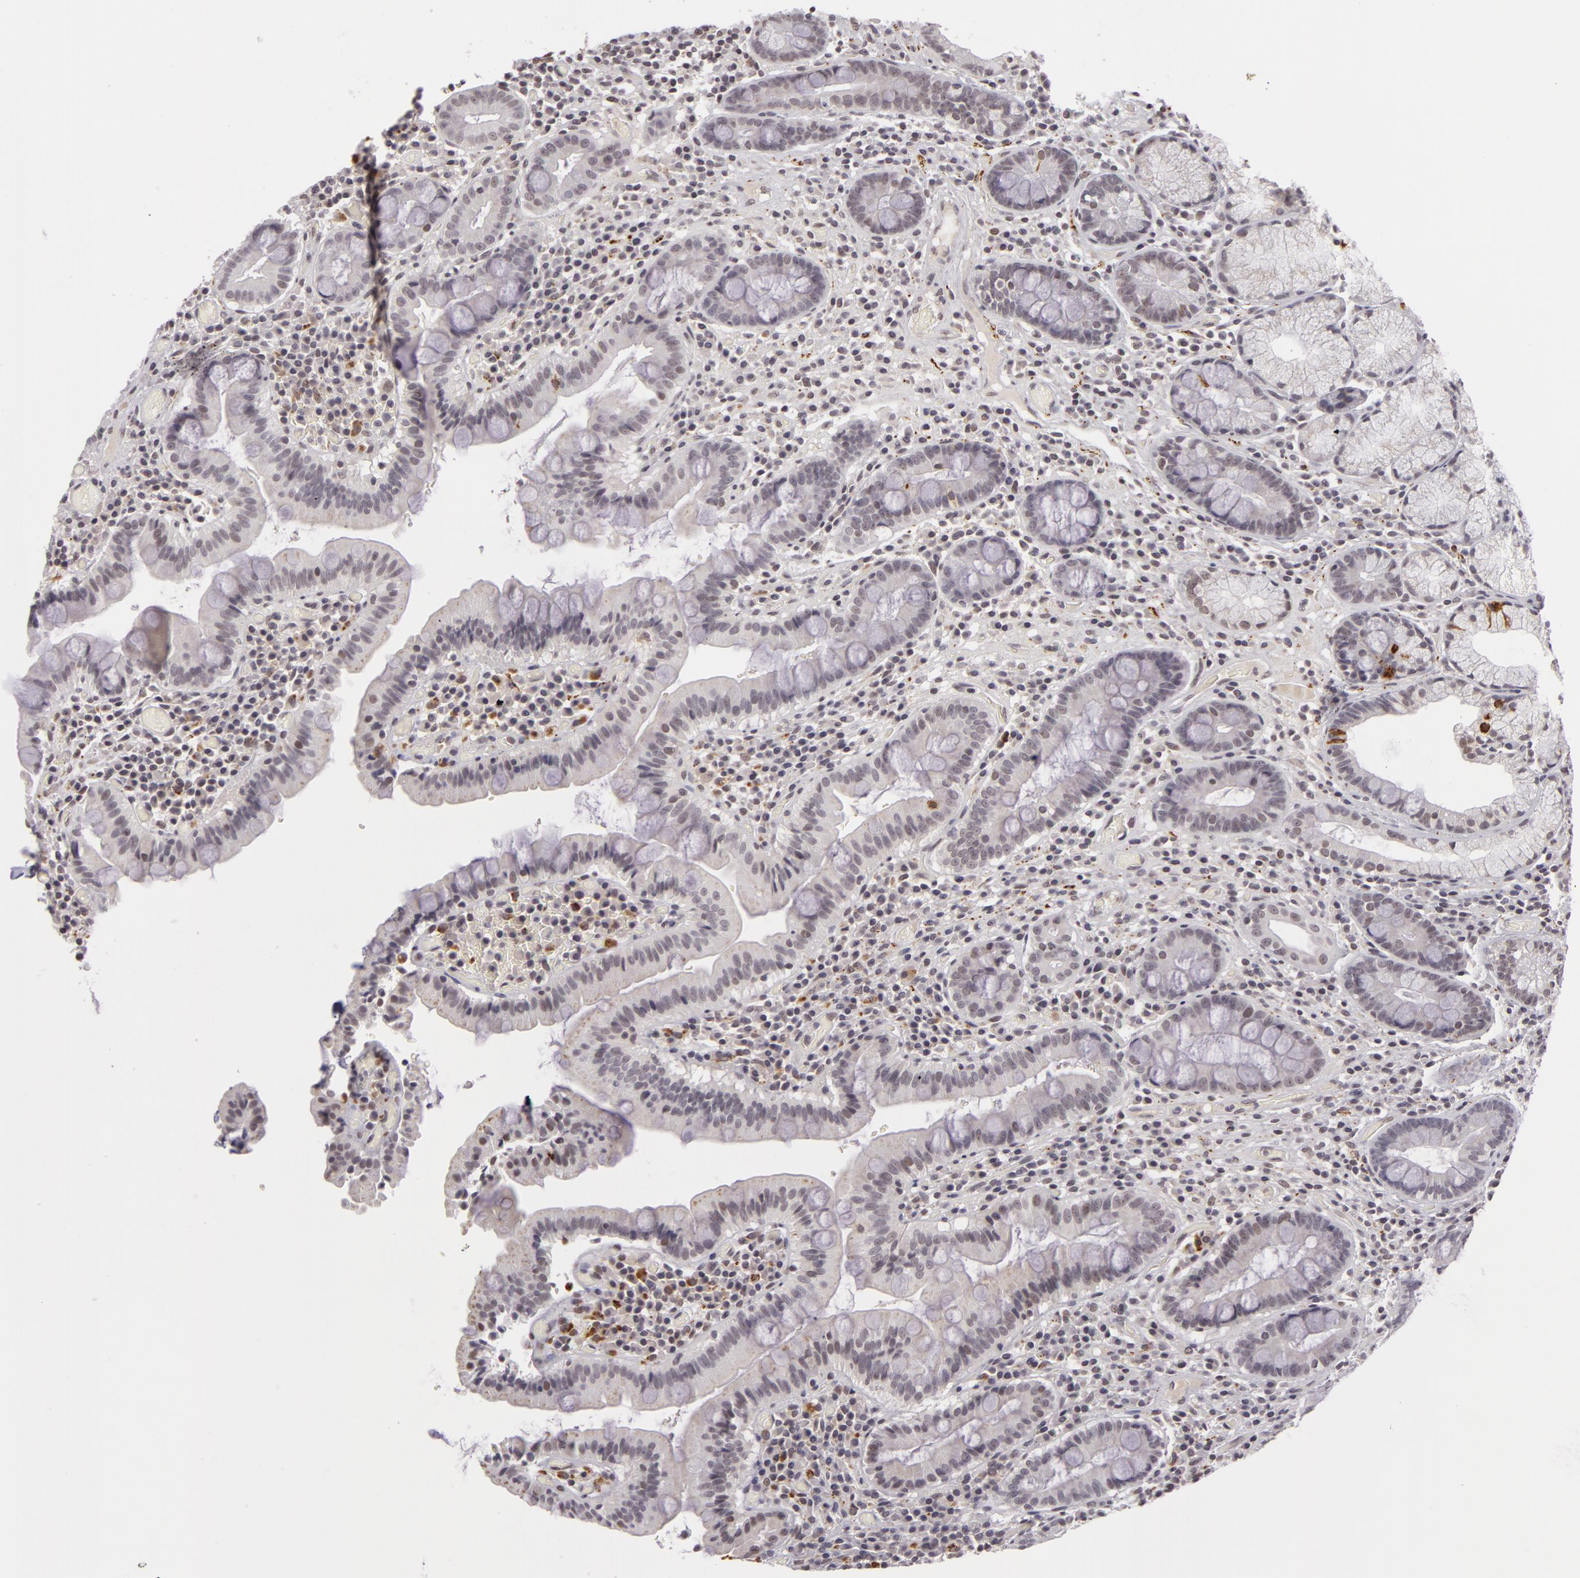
{"staining": {"intensity": "negative", "quantity": "none", "location": "none"}, "tissue": "duodenum", "cell_type": "Glandular cells", "image_type": "normal", "snomed": [{"axis": "morphology", "description": "Normal tissue, NOS"}, {"axis": "topography", "description": "Stomach, lower"}, {"axis": "topography", "description": "Duodenum"}], "caption": "Immunohistochemistry of normal duodenum exhibits no staining in glandular cells.", "gene": "RRP7A", "patient": {"sex": "male", "age": 84}}